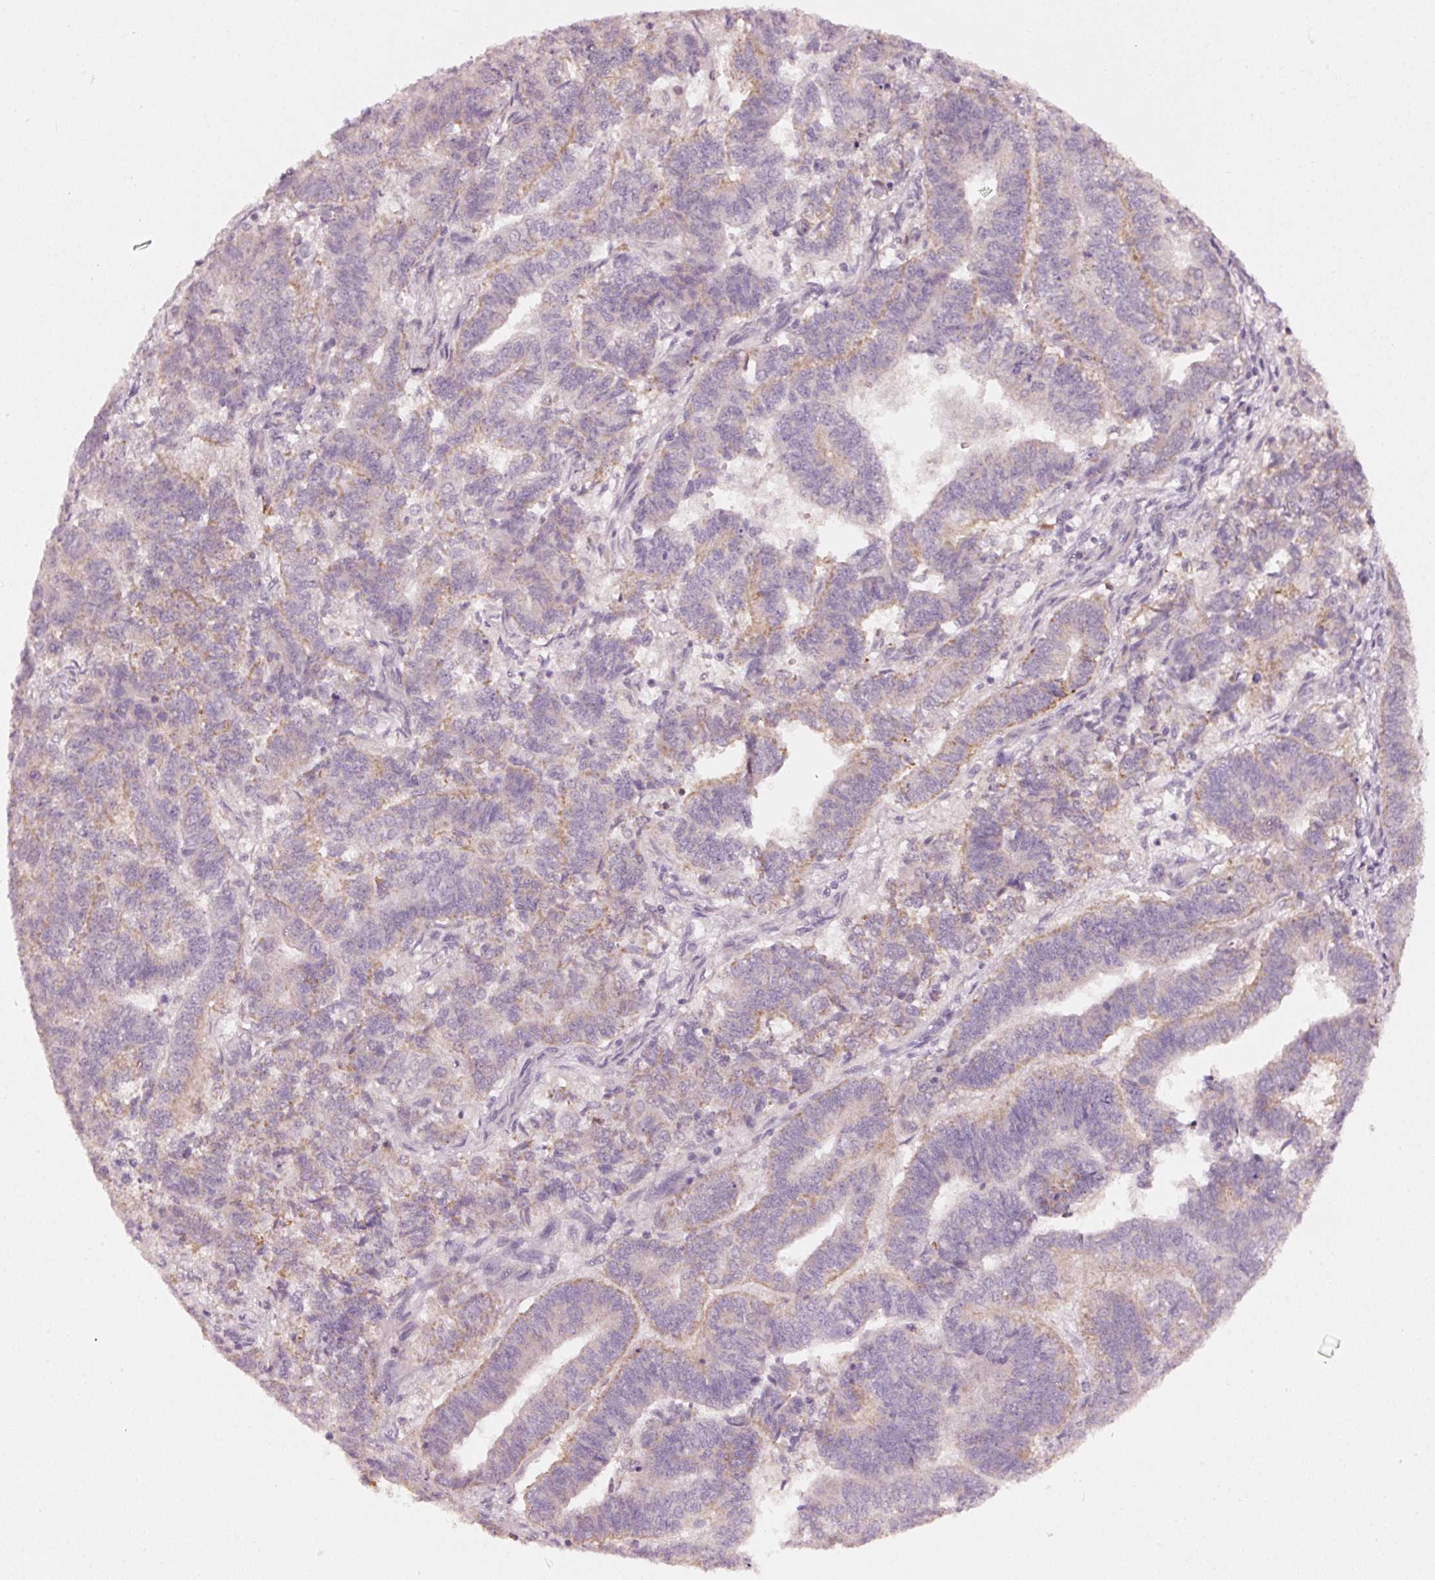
{"staining": {"intensity": "weak", "quantity": "<25%", "location": "cytoplasmic/membranous"}, "tissue": "endometrial cancer", "cell_type": "Tumor cells", "image_type": "cancer", "snomed": [{"axis": "morphology", "description": "Adenocarcinoma, NOS"}, {"axis": "topography", "description": "Endometrium"}], "caption": "Immunohistochemistry of human endometrial adenocarcinoma shows no positivity in tumor cells.", "gene": "ARHGAP22", "patient": {"sex": "female", "age": 72}}